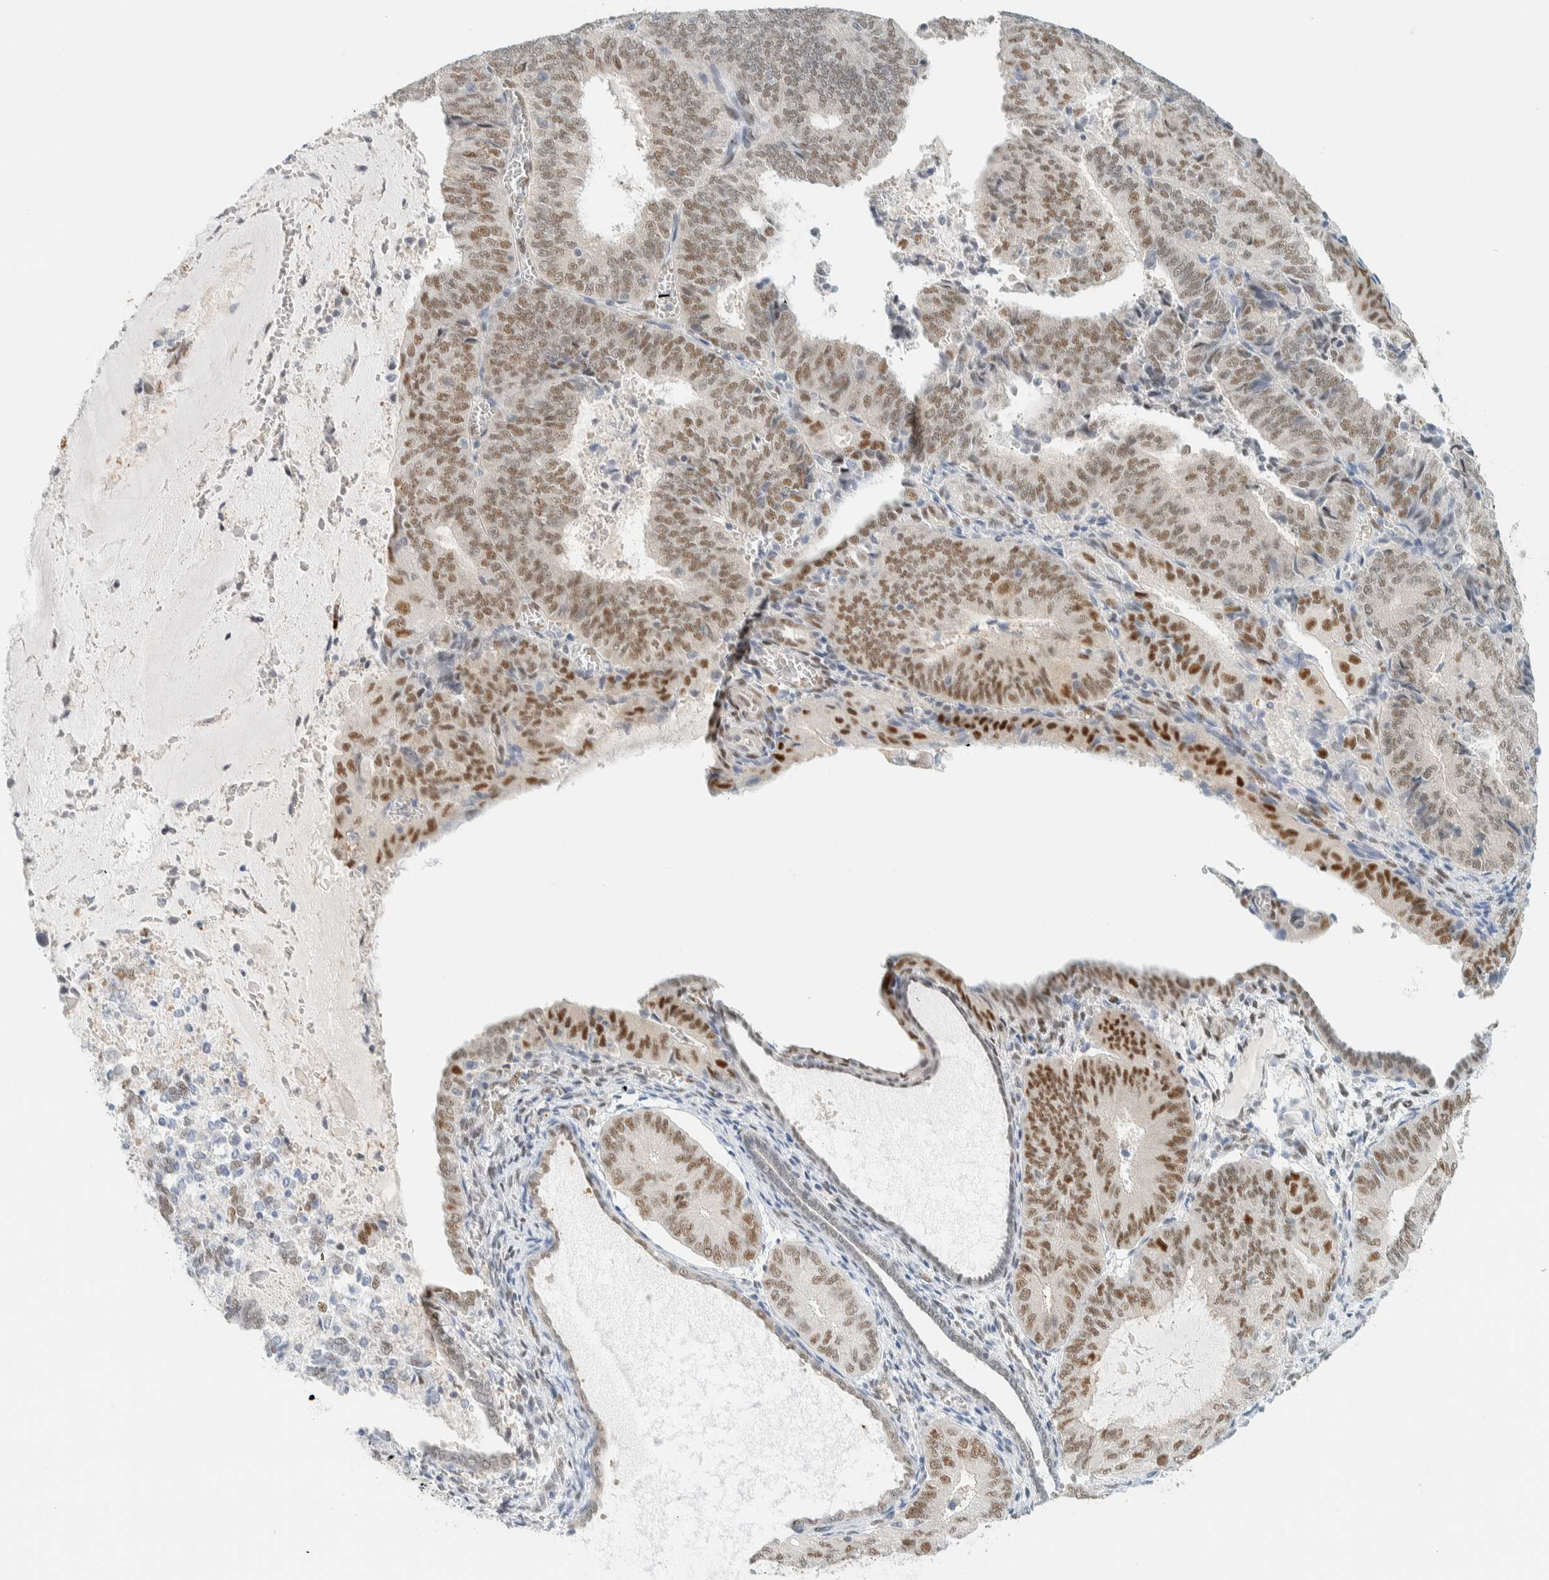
{"staining": {"intensity": "moderate", "quantity": "25%-75%", "location": "nuclear"}, "tissue": "endometrial cancer", "cell_type": "Tumor cells", "image_type": "cancer", "snomed": [{"axis": "morphology", "description": "Adenocarcinoma, NOS"}, {"axis": "topography", "description": "Endometrium"}], "caption": "Adenocarcinoma (endometrial) tissue demonstrates moderate nuclear expression in approximately 25%-75% of tumor cells, visualized by immunohistochemistry.", "gene": "ZNF683", "patient": {"sex": "female", "age": 81}}